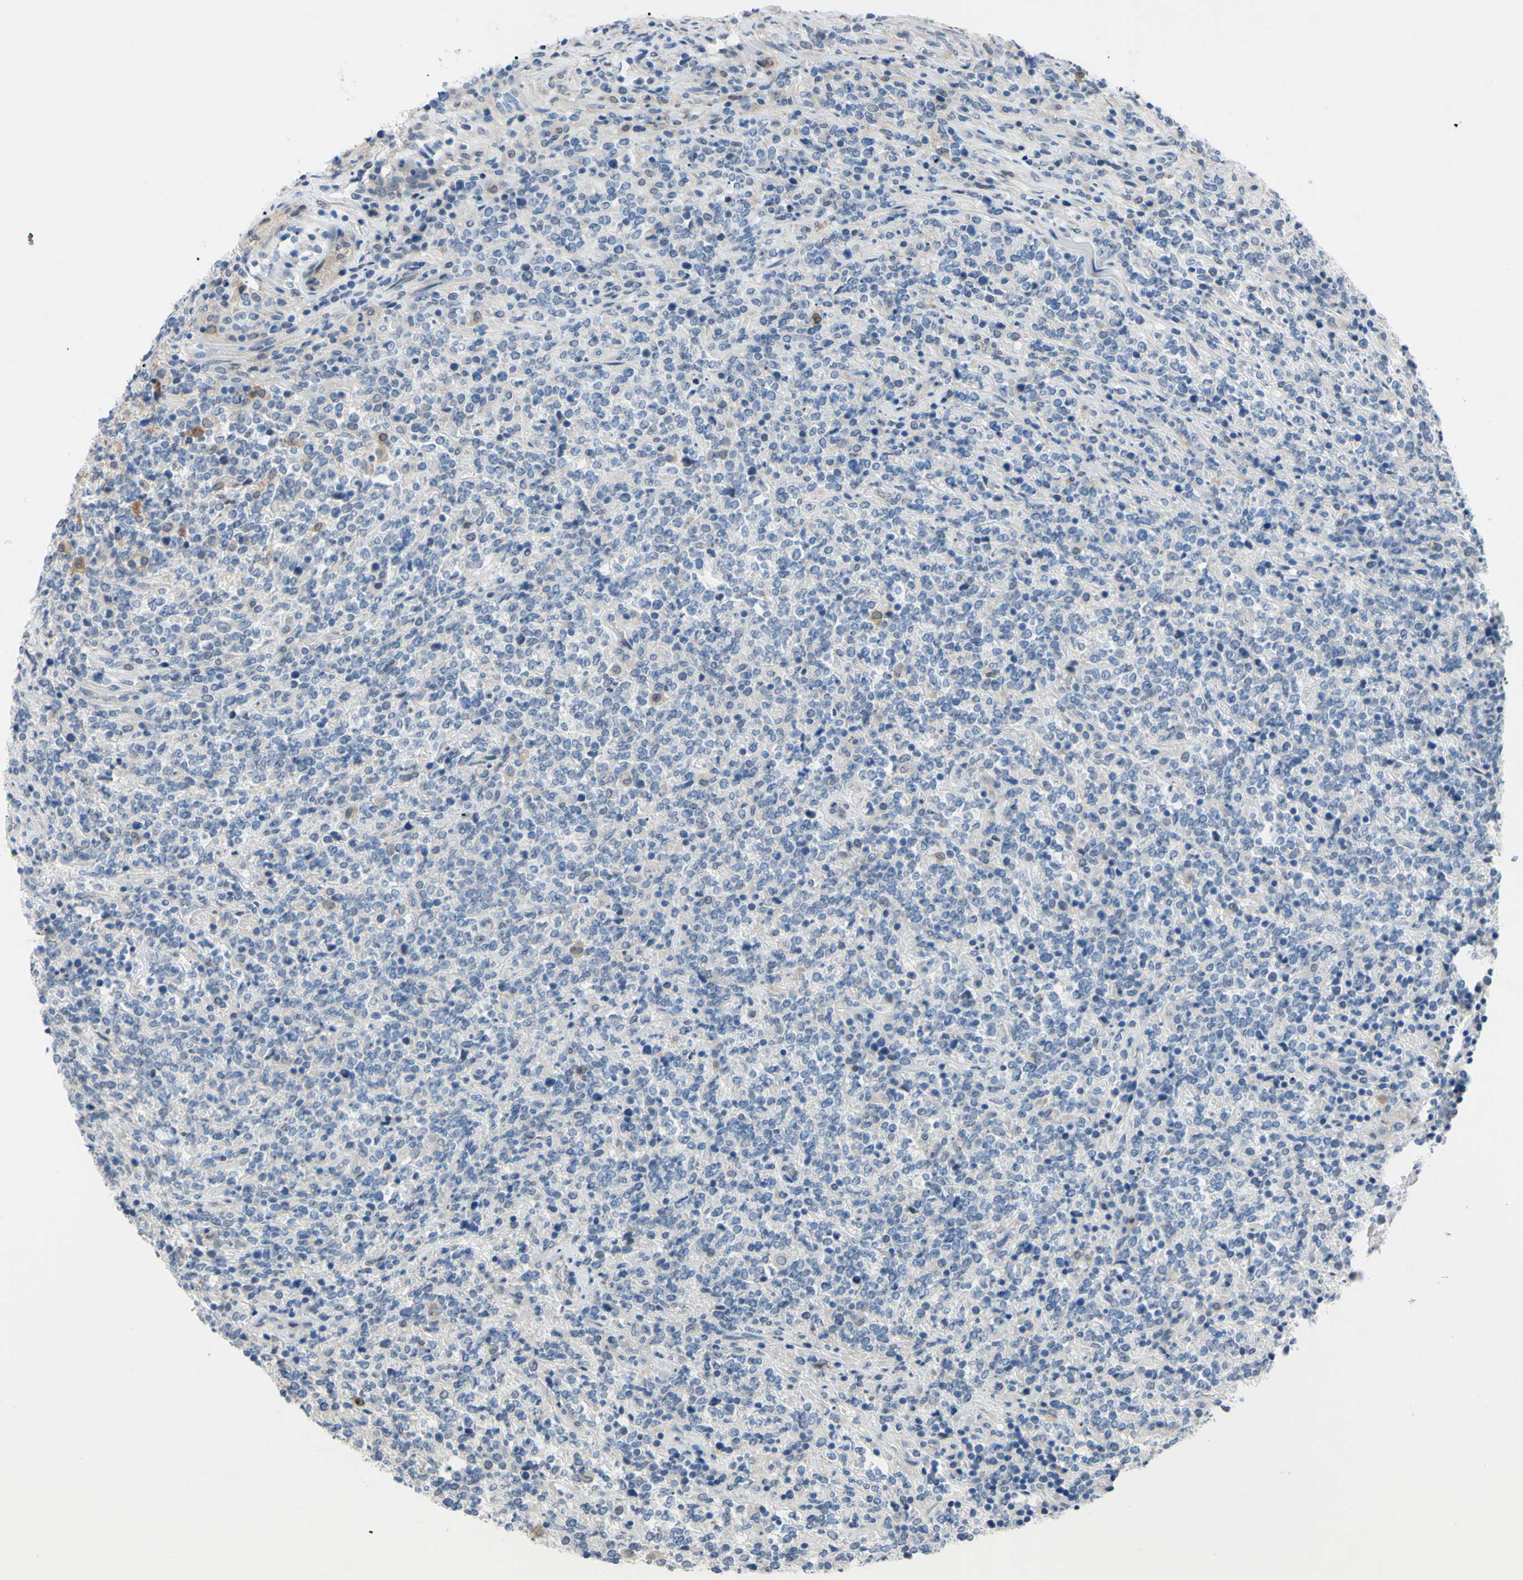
{"staining": {"intensity": "weak", "quantity": "<25%", "location": "cytoplasmic/membranous"}, "tissue": "lymphoma", "cell_type": "Tumor cells", "image_type": "cancer", "snomed": [{"axis": "morphology", "description": "Malignant lymphoma, non-Hodgkin's type, High grade"}, {"axis": "topography", "description": "Soft tissue"}], "caption": "The immunohistochemistry (IHC) image has no significant staining in tumor cells of lymphoma tissue.", "gene": "NOL3", "patient": {"sex": "male", "age": 18}}